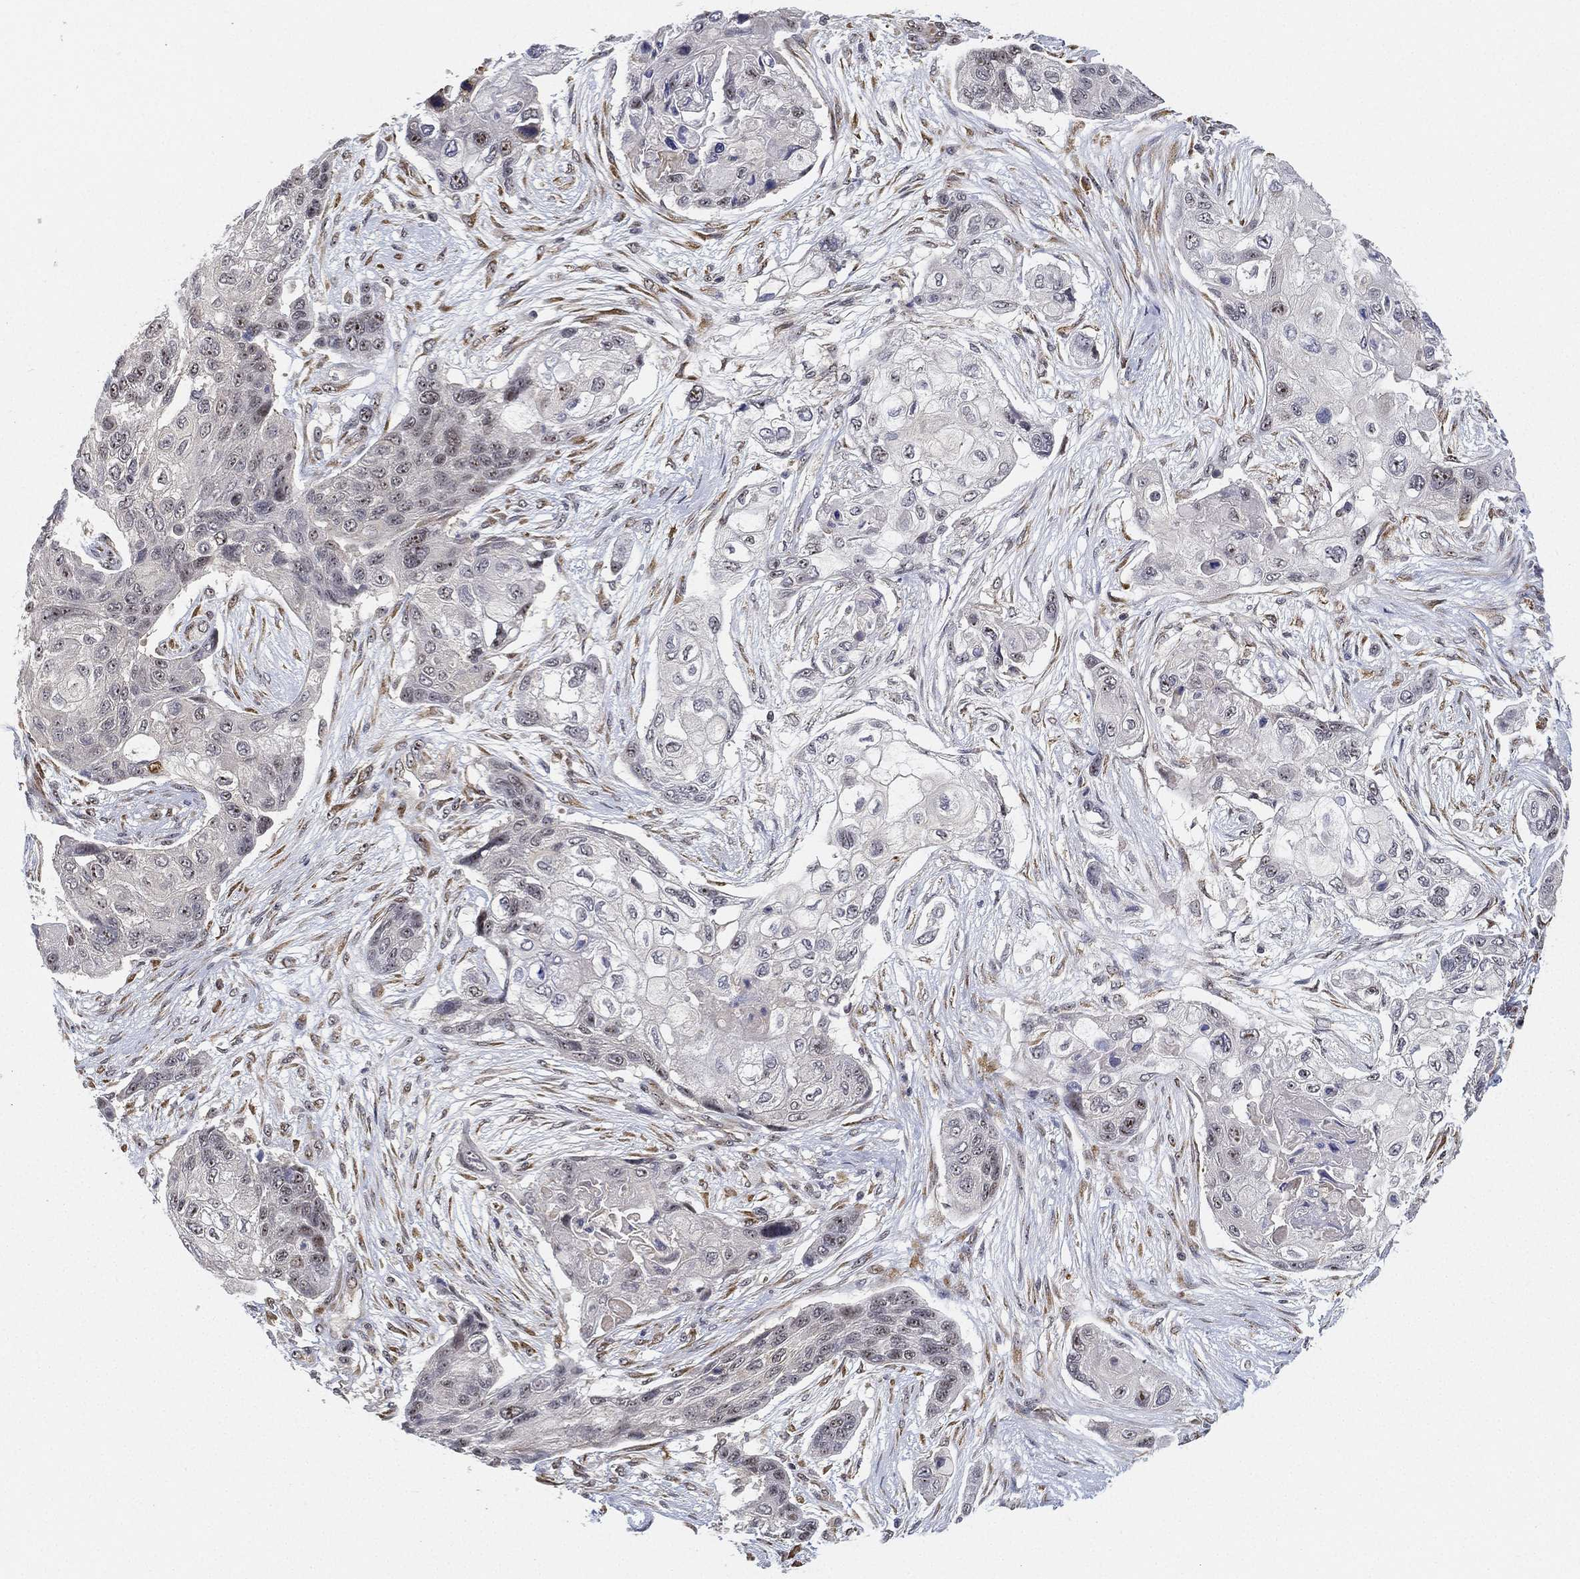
{"staining": {"intensity": "strong", "quantity": "<25%", "location": "nuclear"}, "tissue": "lung cancer", "cell_type": "Tumor cells", "image_type": "cancer", "snomed": [{"axis": "morphology", "description": "Squamous cell carcinoma, NOS"}, {"axis": "topography", "description": "Lung"}], "caption": "Immunohistochemical staining of human squamous cell carcinoma (lung) shows medium levels of strong nuclear staining in approximately <25% of tumor cells.", "gene": "PPP1R16B", "patient": {"sex": "male", "age": 69}}